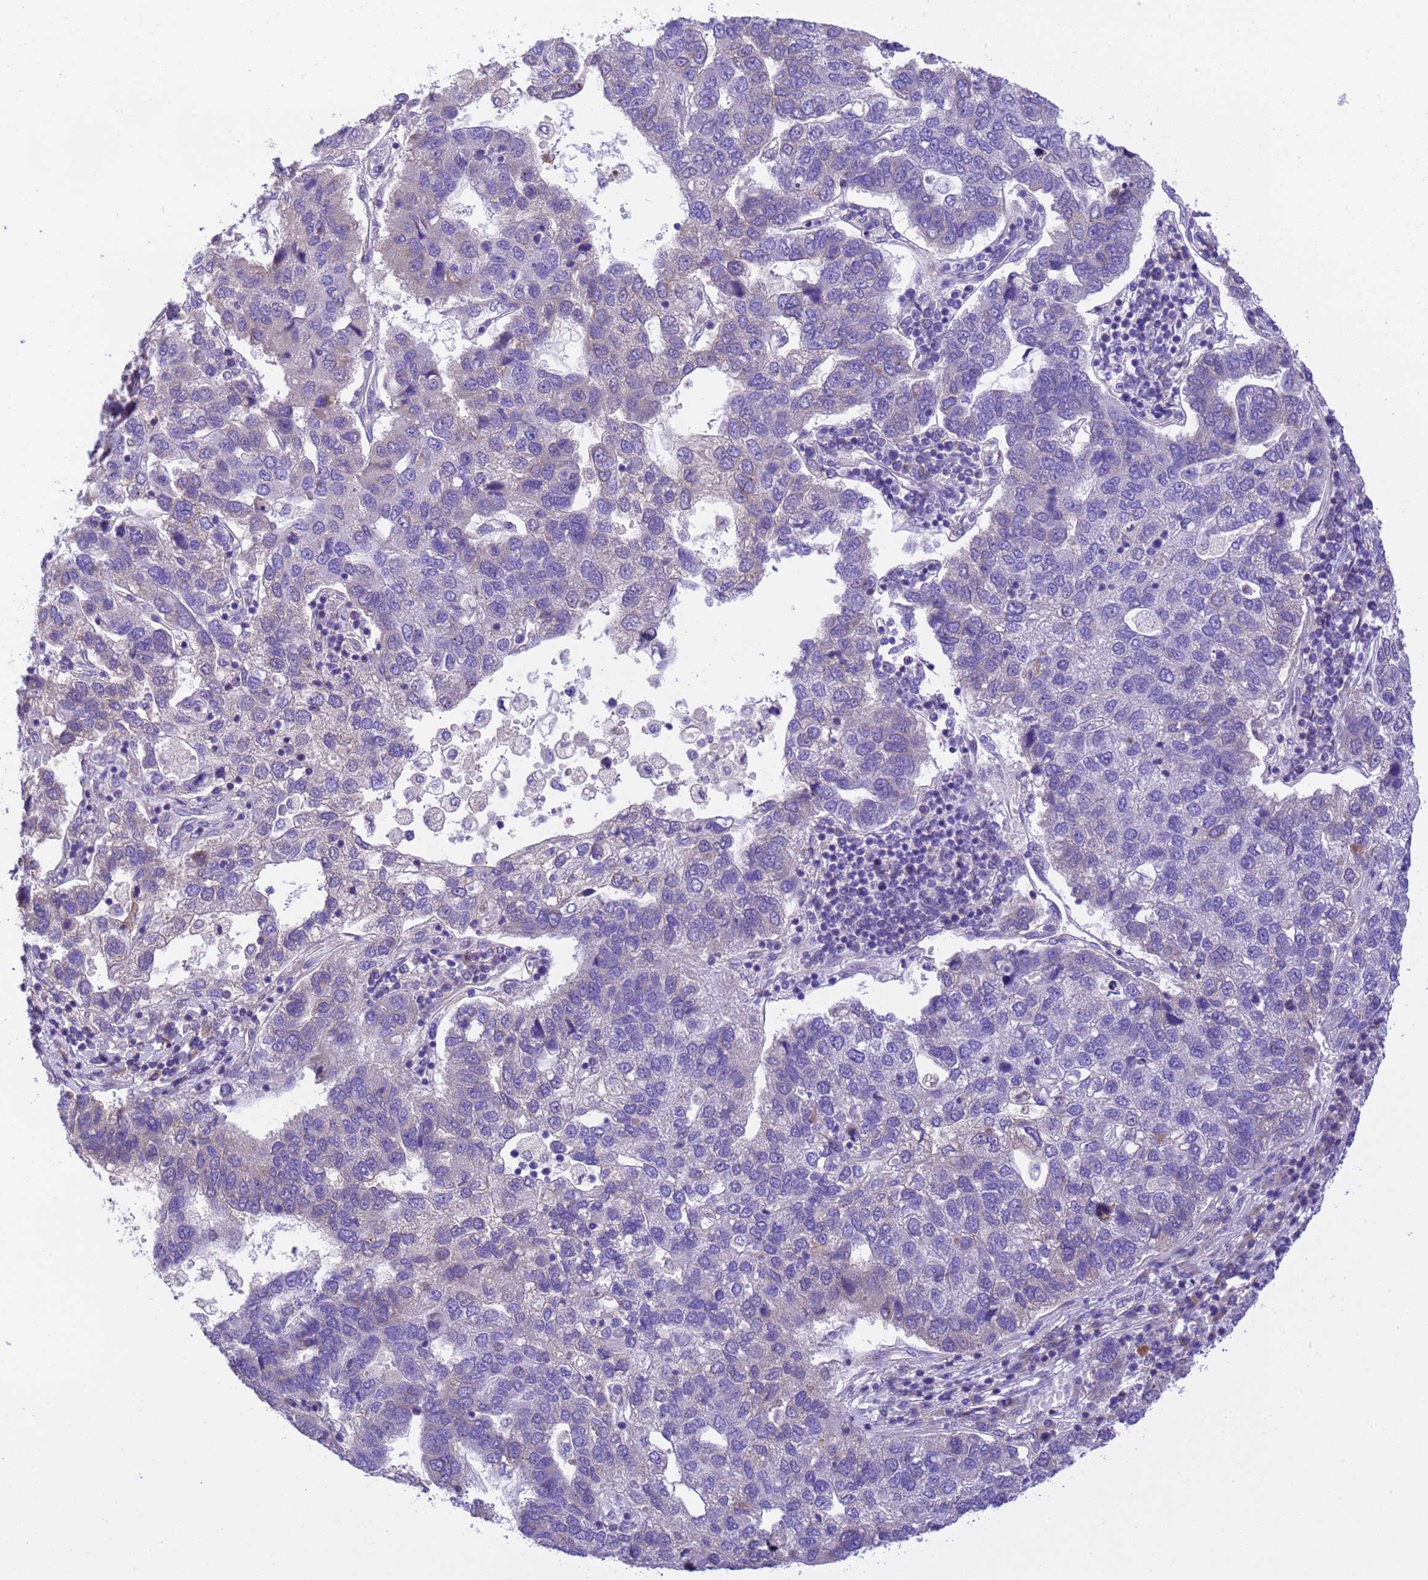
{"staining": {"intensity": "negative", "quantity": "none", "location": "none"}, "tissue": "pancreatic cancer", "cell_type": "Tumor cells", "image_type": "cancer", "snomed": [{"axis": "morphology", "description": "Adenocarcinoma, NOS"}, {"axis": "topography", "description": "Pancreas"}], "caption": "This is a image of immunohistochemistry (IHC) staining of adenocarcinoma (pancreatic), which shows no staining in tumor cells.", "gene": "RHBDD3", "patient": {"sex": "female", "age": 61}}